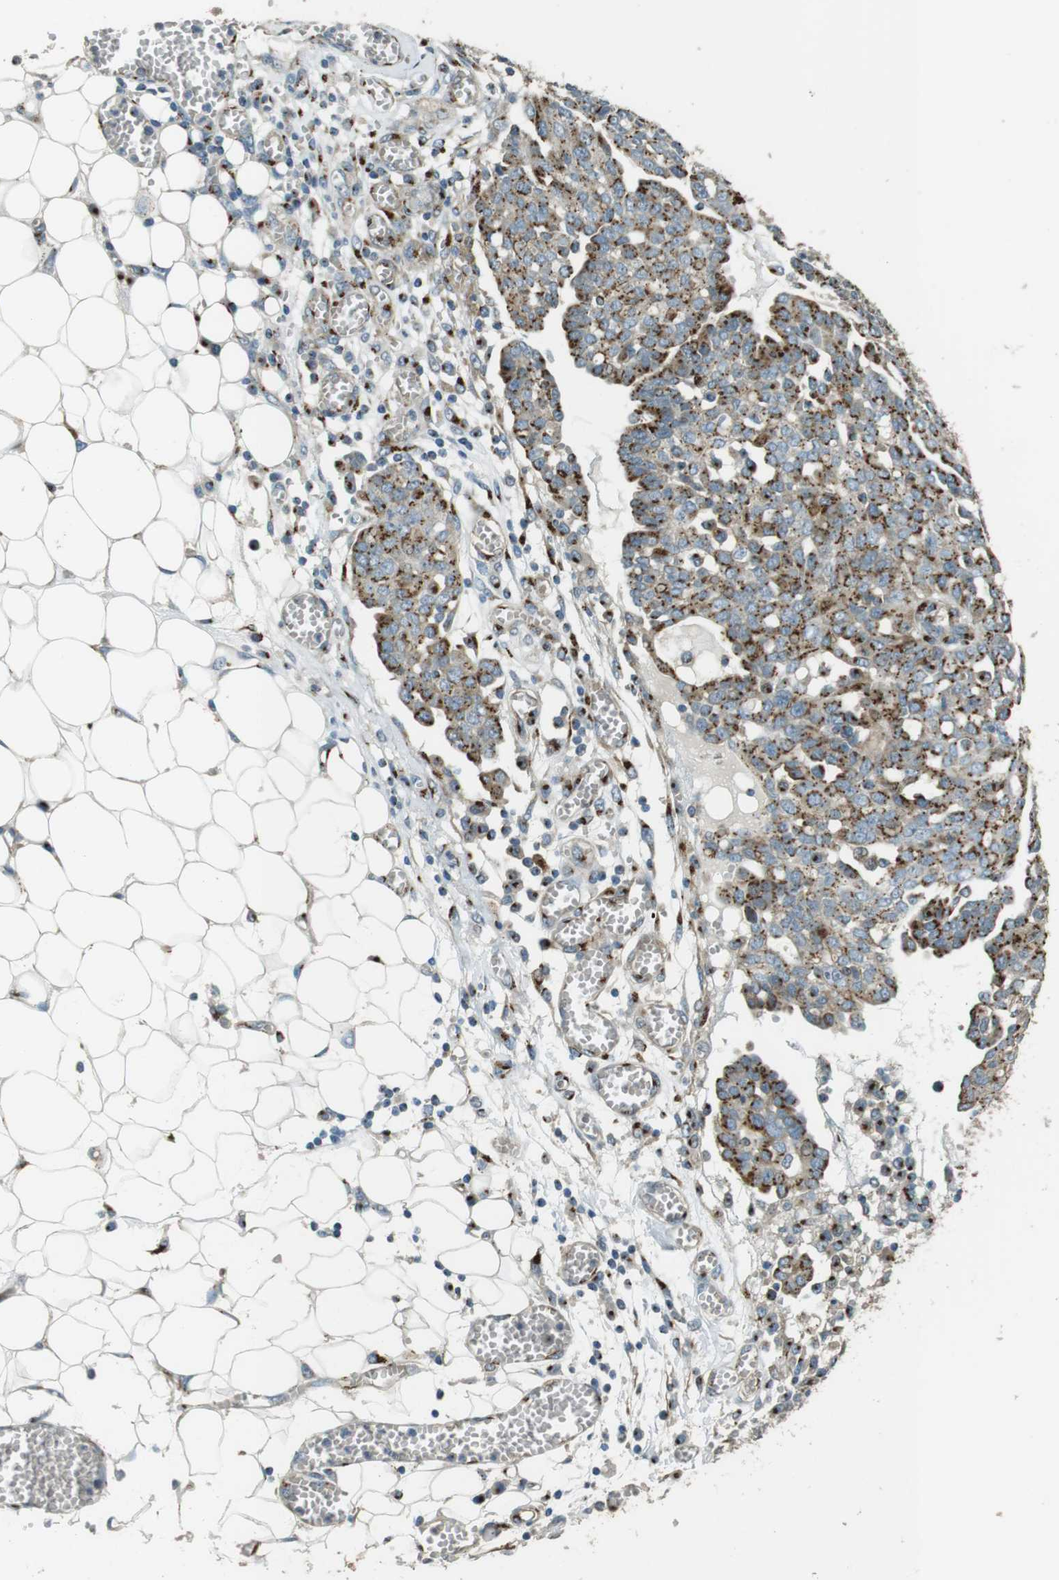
{"staining": {"intensity": "strong", "quantity": ">75%", "location": "cytoplasmic/membranous"}, "tissue": "ovarian cancer", "cell_type": "Tumor cells", "image_type": "cancer", "snomed": [{"axis": "morphology", "description": "Cystadenocarcinoma, serous, NOS"}, {"axis": "topography", "description": "Soft tissue"}, {"axis": "topography", "description": "Ovary"}], "caption": "There is high levels of strong cytoplasmic/membranous positivity in tumor cells of serous cystadenocarcinoma (ovarian), as demonstrated by immunohistochemical staining (brown color).", "gene": "TMEM115", "patient": {"sex": "female", "age": 57}}